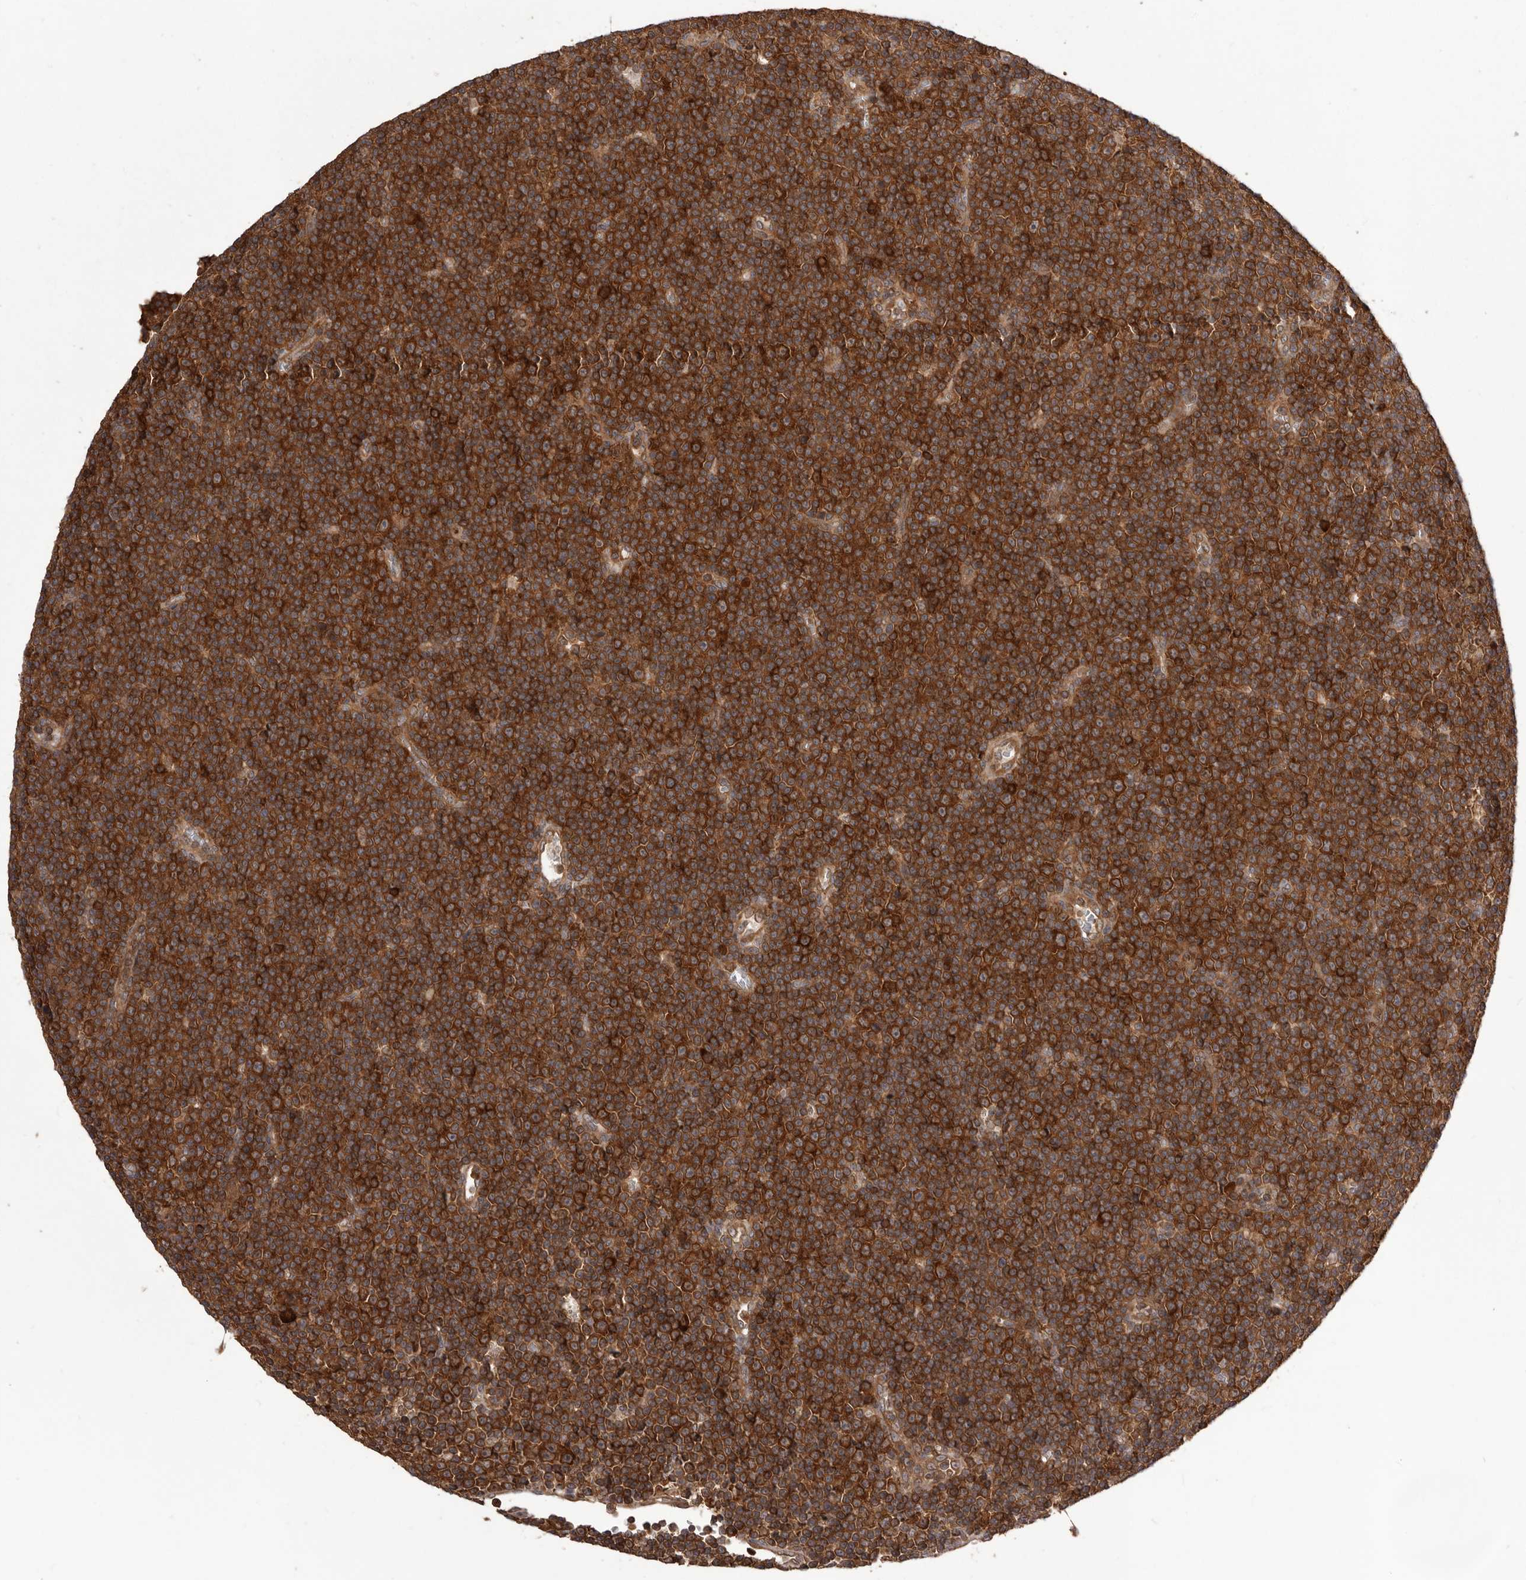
{"staining": {"intensity": "strong", "quantity": ">75%", "location": "cytoplasmic/membranous"}, "tissue": "lymphoma", "cell_type": "Tumor cells", "image_type": "cancer", "snomed": [{"axis": "morphology", "description": "Malignant lymphoma, non-Hodgkin's type, Low grade"}, {"axis": "topography", "description": "Lymph node"}], "caption": "IHC (DAB) staining of human lymphoma displays strong cytoplasmic/membranous protein positivity in about >75% of tumor cells.", "gene": "HBS1L", "patient": {"sex": "female", "age": 67}}